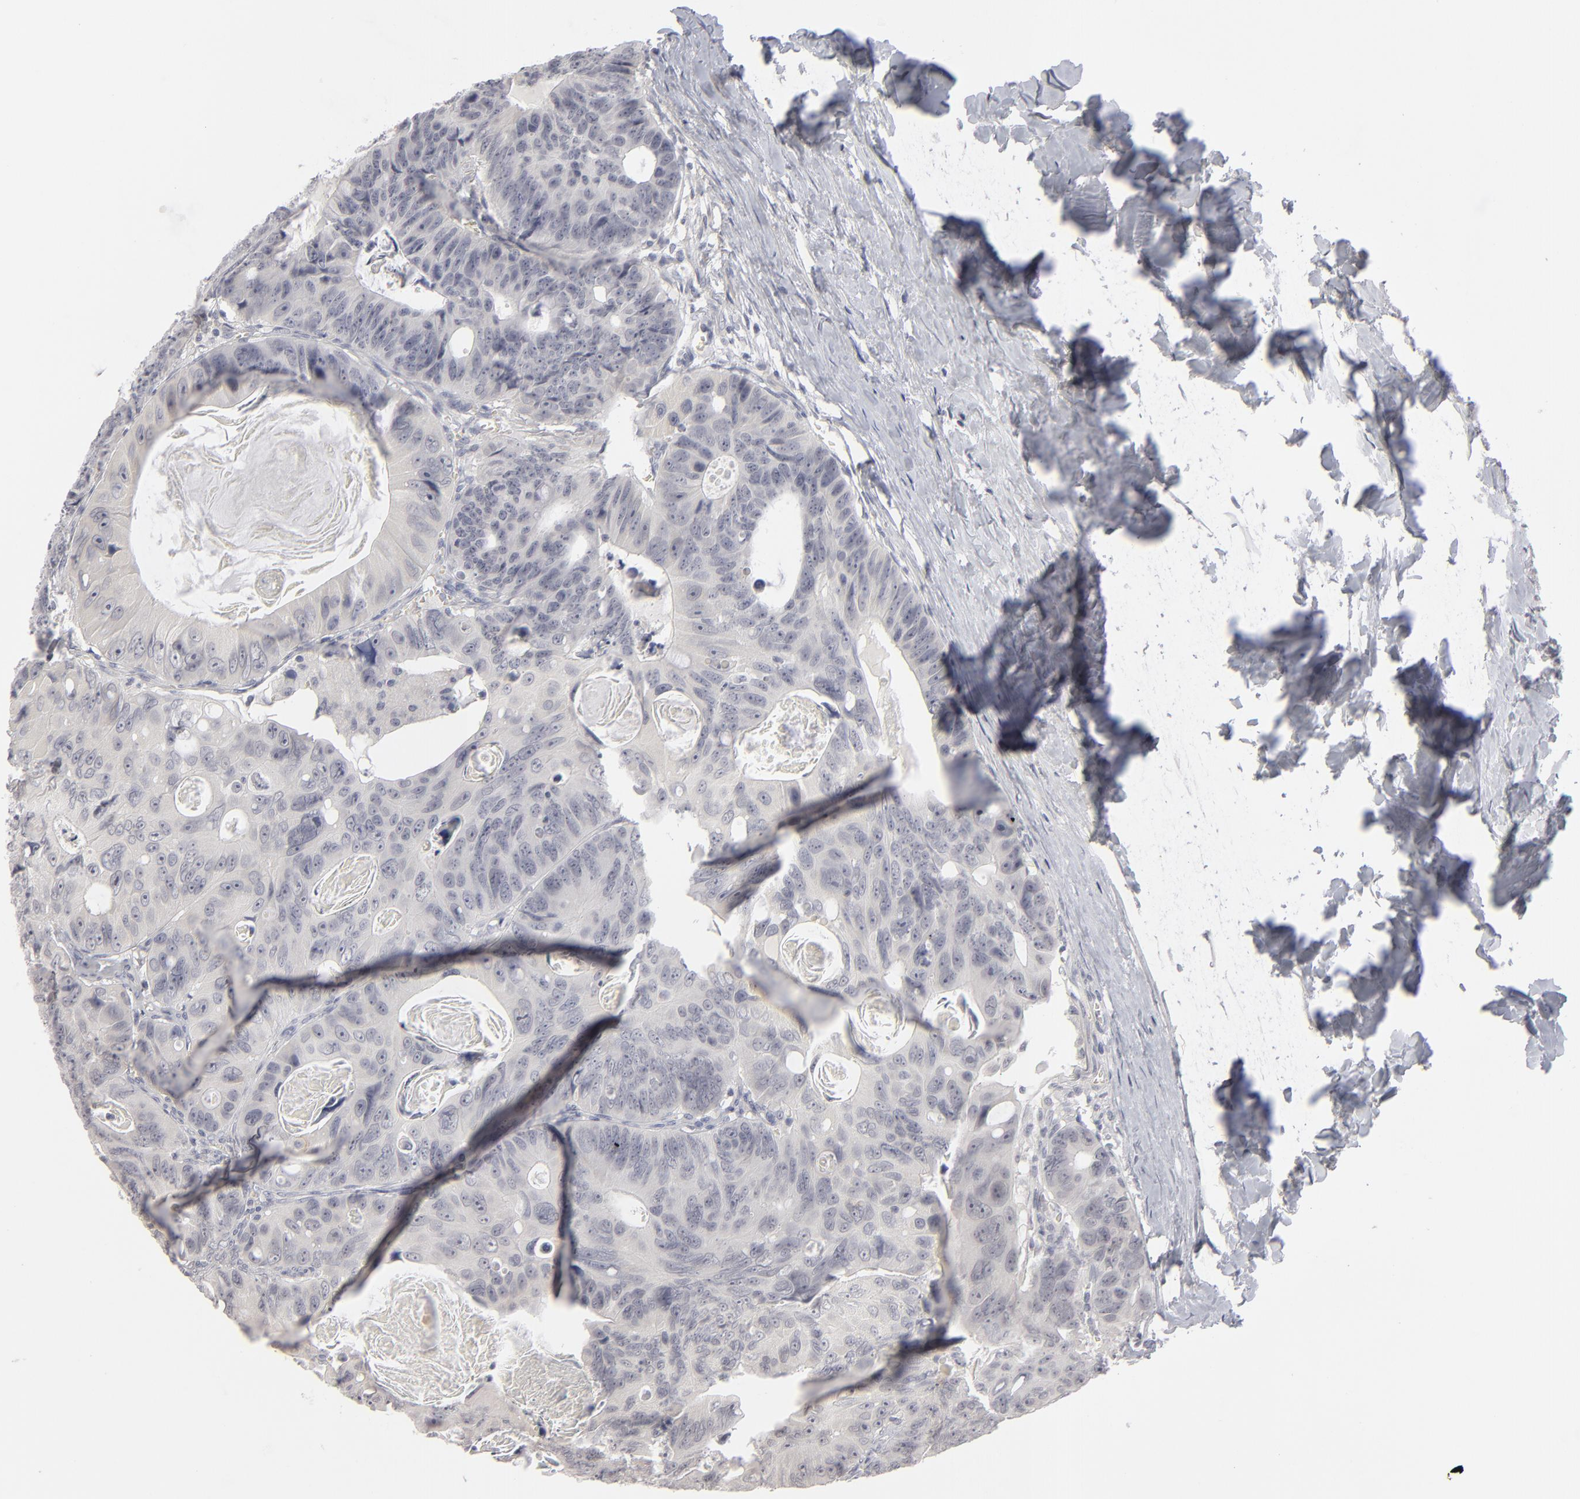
{"staining": {"intensity": "negative", "quantity": "none", "location": "none"}, "tissue": "colorectal cancer", "cell_type": "Tumor cells", "image_type": "cancer", "snomed": [{"axis": "morphology", "description": "Adenocarcinoma, NOS"}, {"axis": "topography", "description": "Colon"}], "caption": "The IHC image has no significant expression in tumor cells of colorectal cancer (adenocarcinoma) tissue.", "gene": "KIAA1210", "patient": {"sex": "female", "age": 55}}